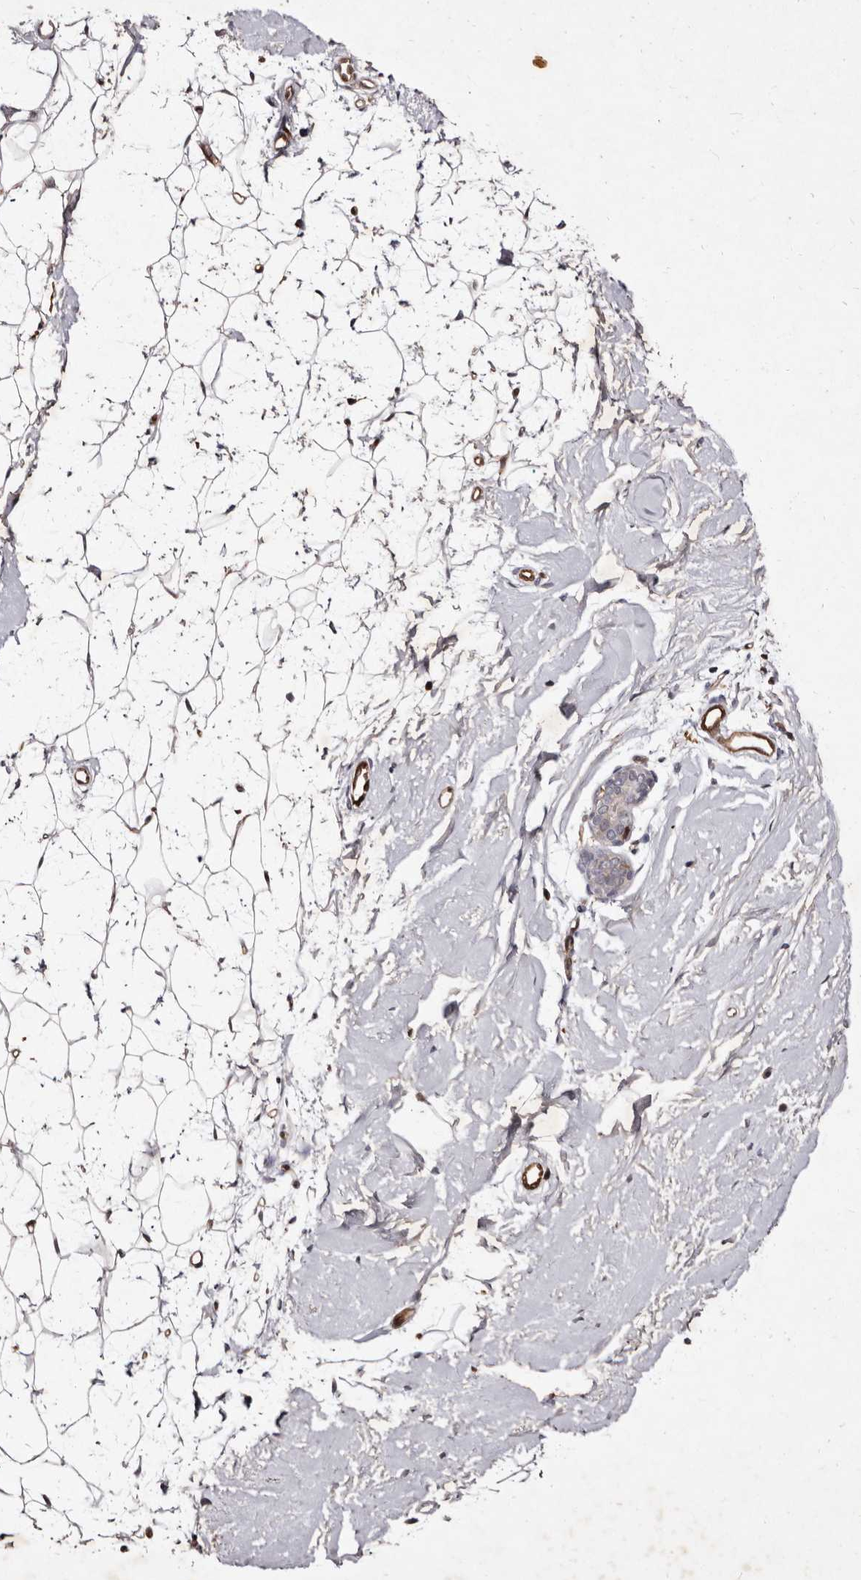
{"staining": {"intensity": "moderate", "quantity": ">75%", "location": "cytoplasmic/membranous"}, "tissue": "adipose tissue", "cell_type": "Adipocytes", "image_type": "normal", "snomed": [{"axis": "morphology", "description": "Normal tissue, NOS"}, {"axis": "topography", "description": "Breast"}], "caption": "Adipose tissue stained for a protein (brown) reveals moderate cytoplasmic/membranous positive expression in approximately >75% of adipocytes.", "gene": "GIMAP4", "patient": {"sex": "female", "age": 23}}